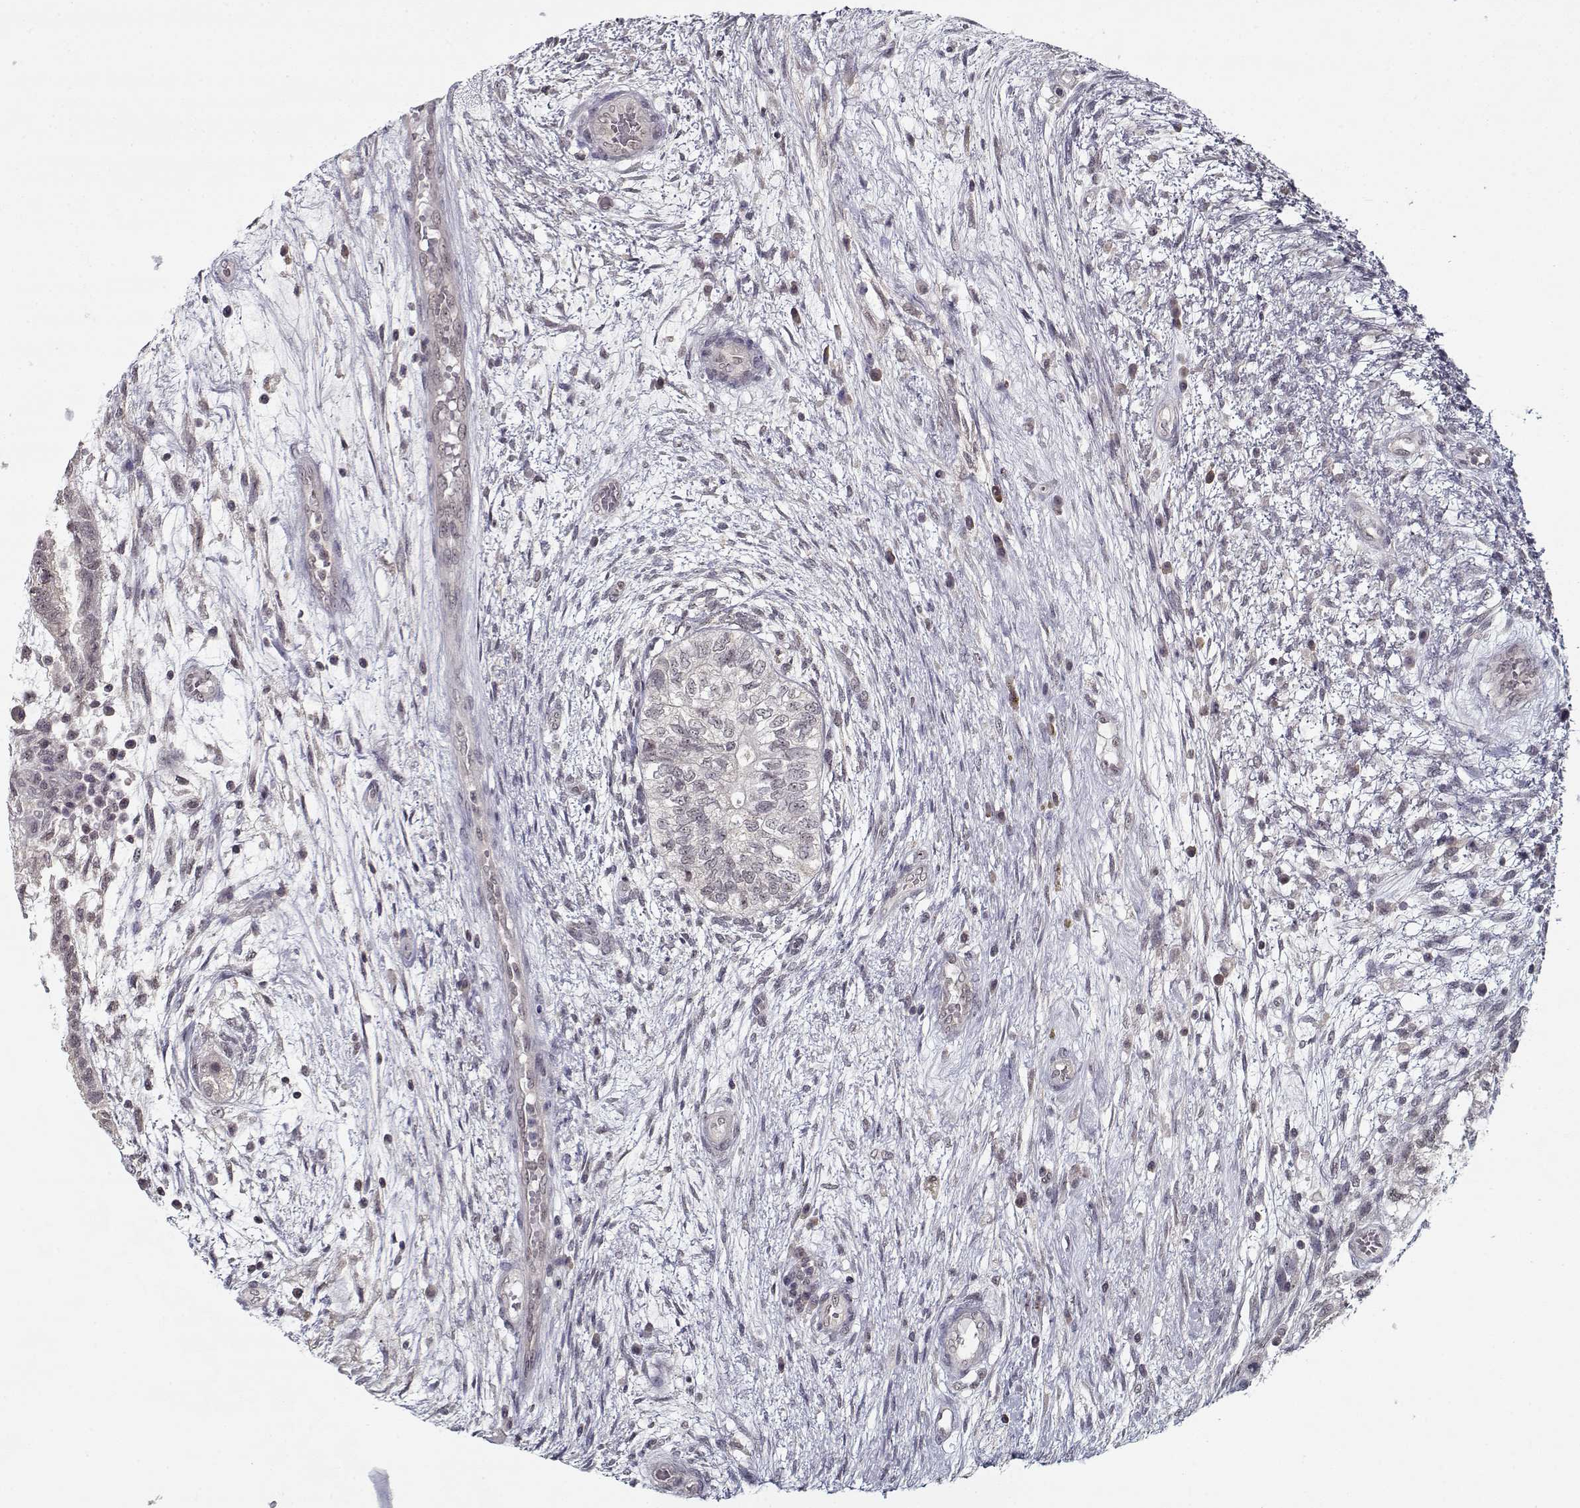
{"staining": {"intensity": "negative", "quantity": "none", "location": "none"}, "tissue": "testis cancer", "cell_type": "Tumor cells", "image_type": "cancer", "snomed": [{"axis": "morphology", "description": "Normal tissue, NOS"}, {"axis": "morphology", "description": "Carcinoma, Embryonal, NOS"}, {"axis": "topography", "description": "Testis"}, {"axis": "topography", "description": "Epididymis"}], "caption": "Tumor cells are negative for protein expression in human testis embryonal carcinoma. Nuclei are stained in blue.", "gene": "TESPA1", "patient": {"sex": "male", "age": 32}}